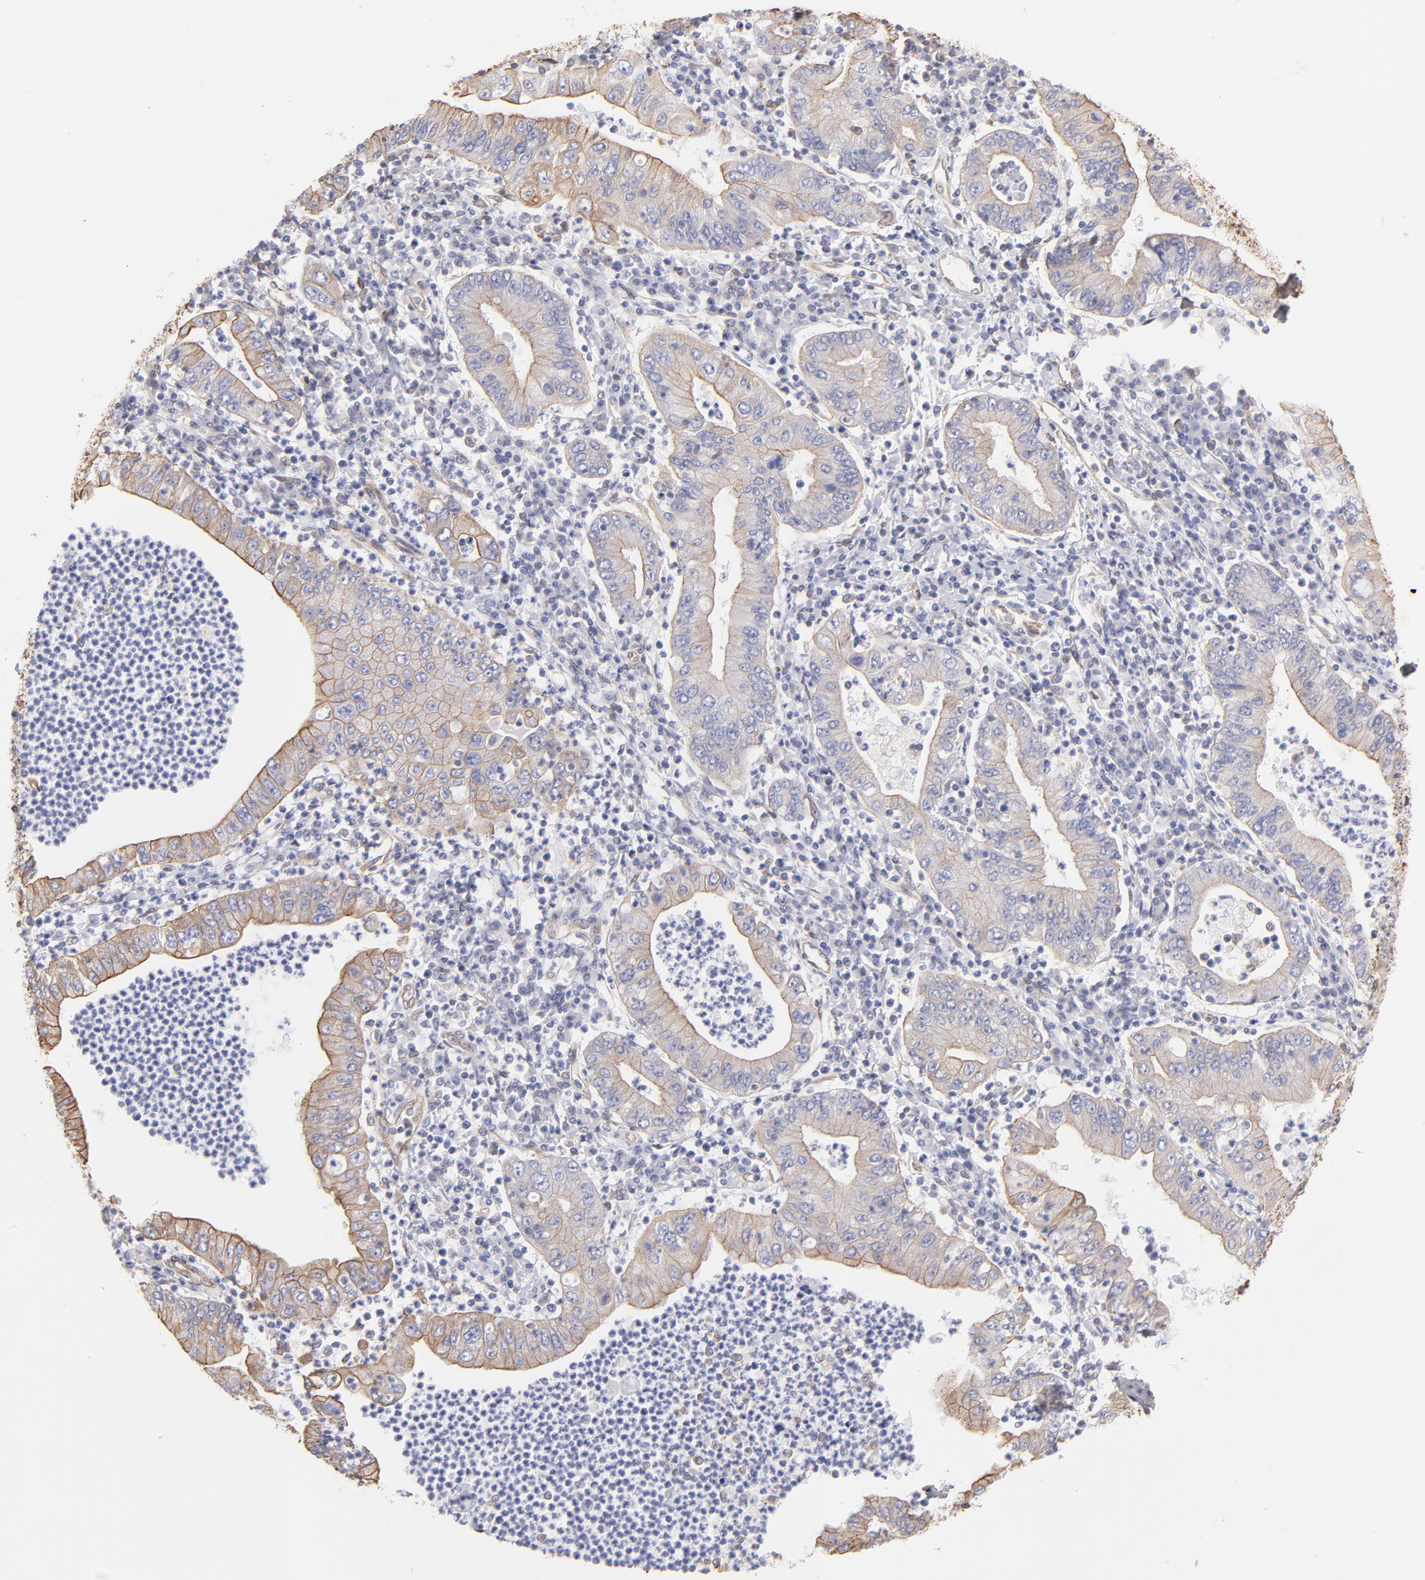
{"staining": {"intensity": "weak", "quantity": ">75%", "location": "cytoplasmic/membranous"}, "tissue": "stomach cancer", "cell_type": "Tumor cells", "image_type": "cancer", "snomed": [{"axis": "morphology", "description": "Normal tissue, NOS"}, {"axis": "morphology", "description": "Adenocarcinoma, NOS"}, {"axis": "topography", "description": "Esophagus"}, {"axis": "topography", "description": "Stomach, upper"}, {"axis": "topography", "description": "Peripheral nerve tissue"}], "caption": "Brown immunohistochemical staining in stomach cancer reveals weak cytoplasmic/membranous positivity in approximately >75% of tumor cells.", "gene": "PLEC", "patient": {"sex": "male", "age": 62}}